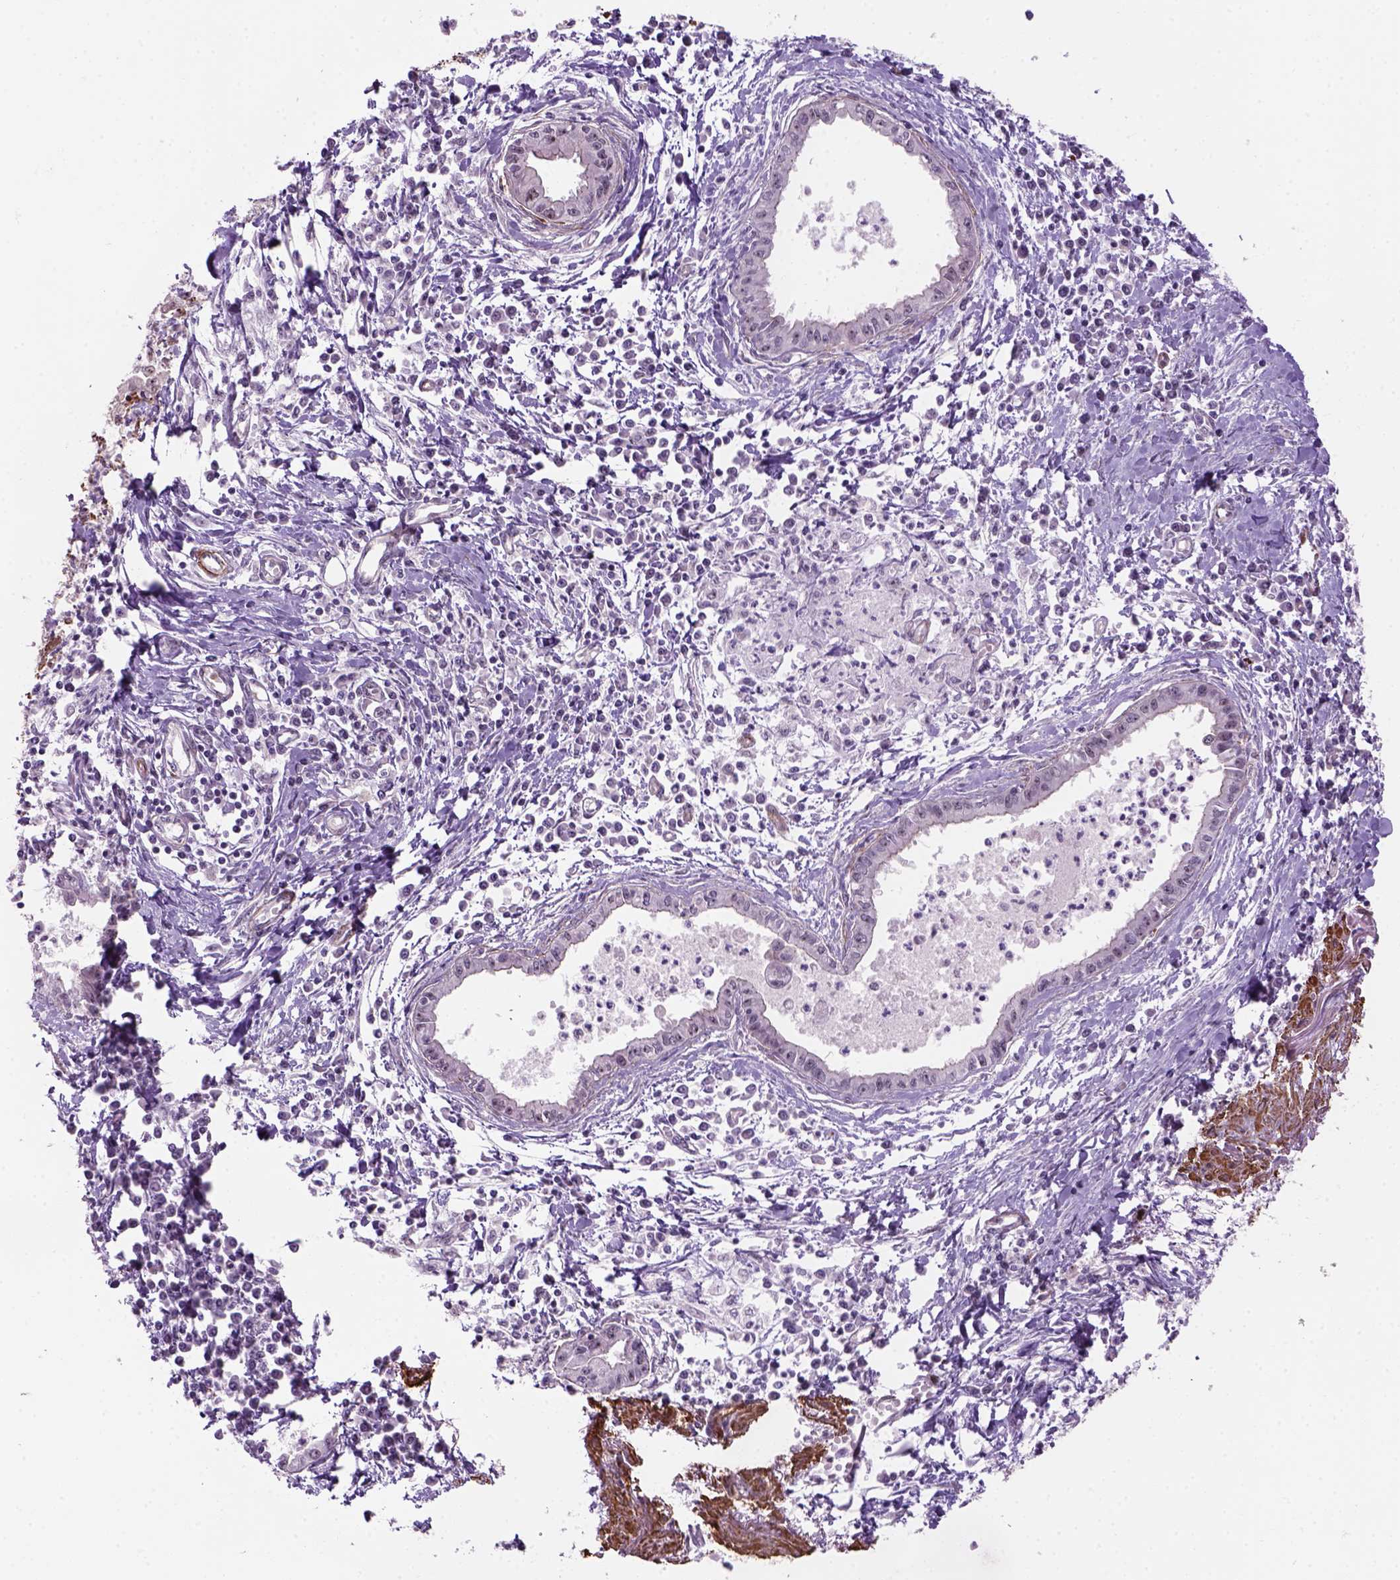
{"staining": {"intensity": "moderate", "quantity": "25%-75%", "location": "nuclear"}, "tissue": "pancreatic cancer", "cell_type": "Tumor cells", "image_type": "cancer", "snomed": [{"axis": "morphology", "description": "Adenocarcinoma, NOS"}, {"axis": "topography", "description": "Pancreas"}], "caption": "This is an image of immunohistochemistry (IHC) staining of pancreatic adenocarcinoma, which shows moderate staining in the nuclear of tumor cells.", "gene": "RRS1", "patient": {"sex": "male", "age": 72}}